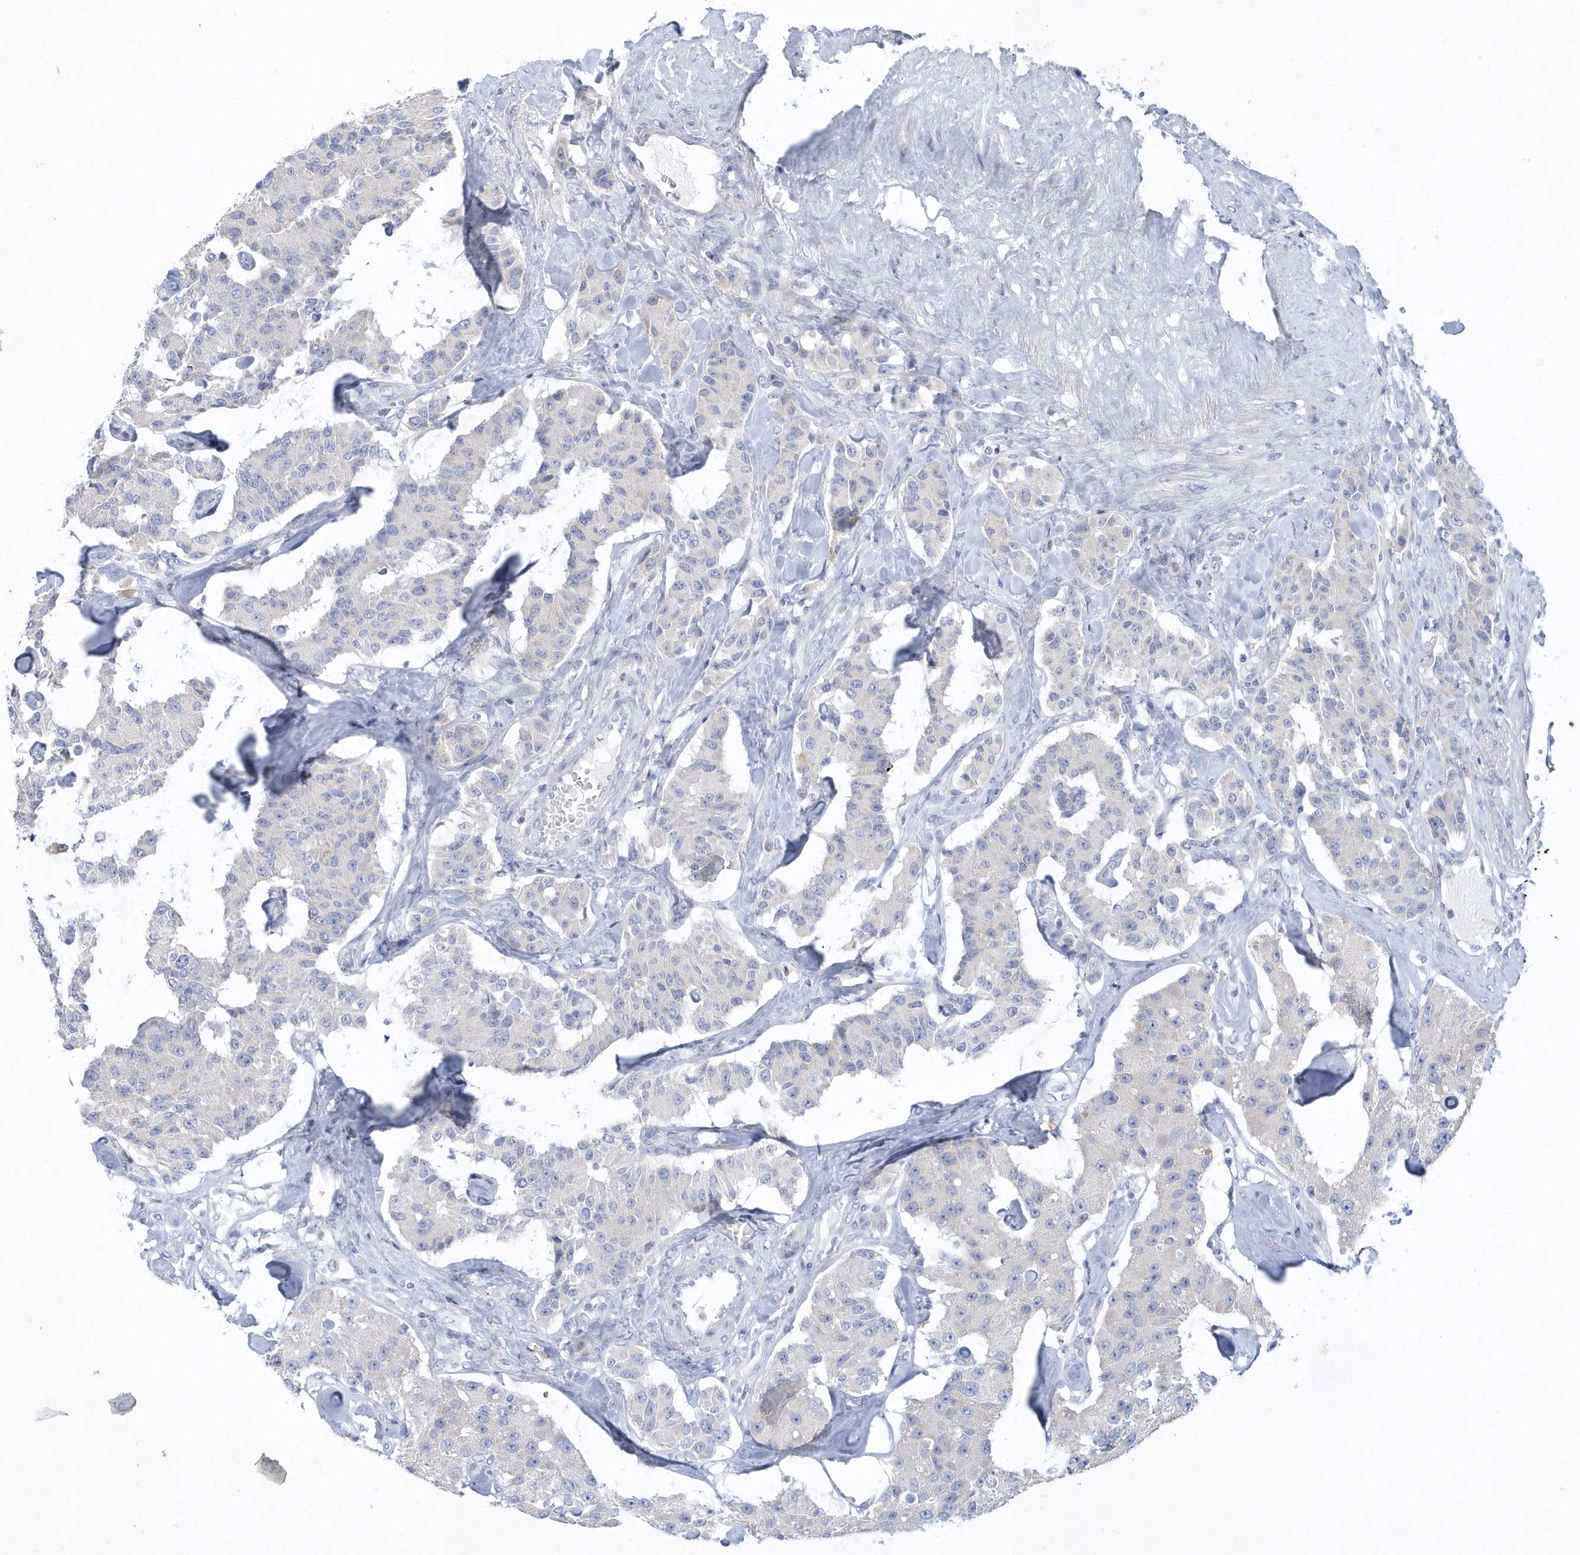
{"staining": {"intensity": "negative", "quantity": "none", "location": "none"}, "tissue": "carcinoid", "cell_type": "Tumor cells", "image_type": "cancer", "snomed": [{"axis": "morphology", "description": "Carcinoid, malignant, NOS"}, {"axis": "topography", "description": "Pancreas"}], "caption": "This is an immunohistochemistry (IHC) histopathology image of malignant carcinoid. There is no staining in tumor cells.", "gene": "NIPAL1", "patient": {"sex": "male", "age": 41}}